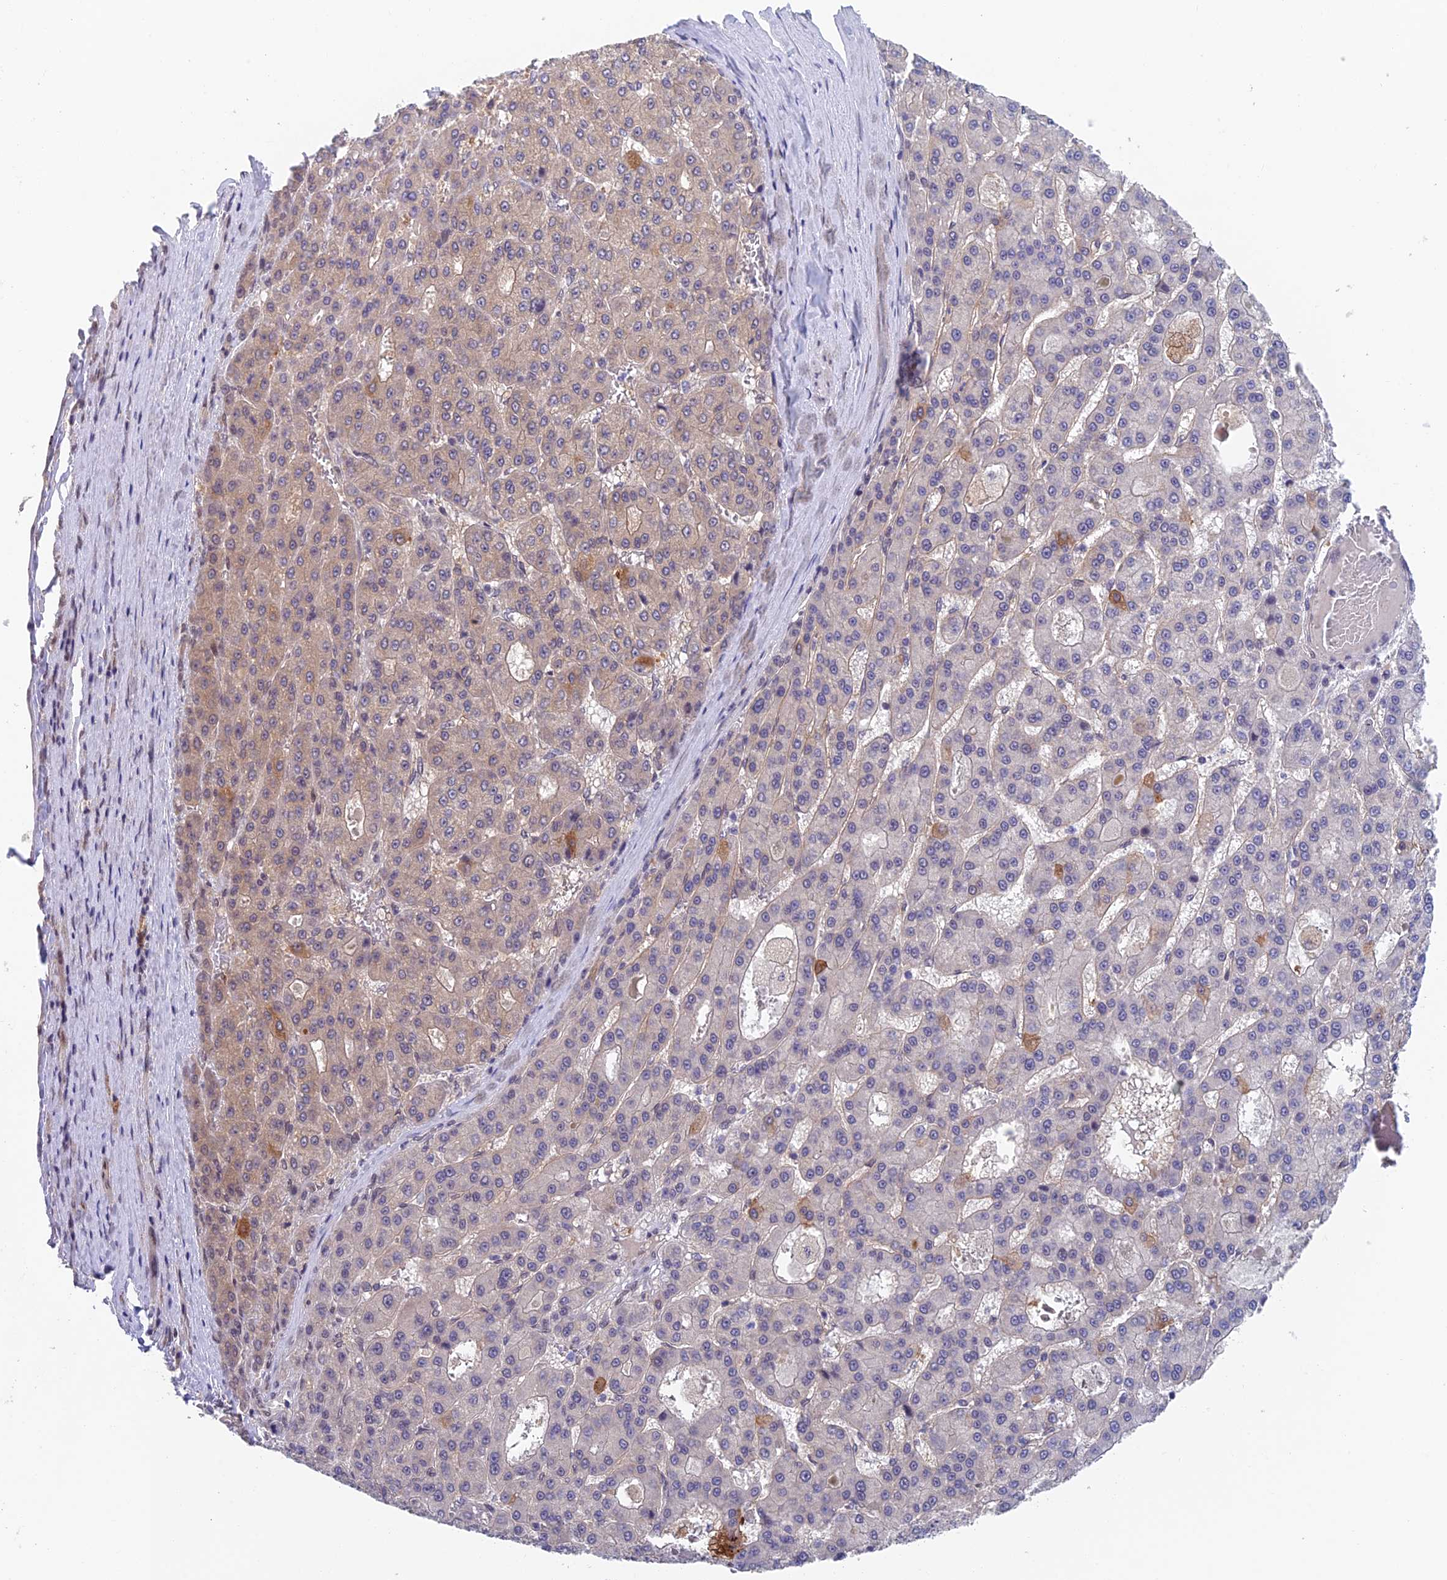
{"staining": {"intensity": "weak", "quantity": "25%-75%", "location": "cytoplasmic/membranous"}, "tissue": "liver cancer", "cell_type": "Tumor cells", "image_type": "cancer", "snomed": [{"axis": "morphology", "description": "Carcinoma, Hepatocellular, NOS"}, {"axis": "topography", "description": "Liver"}], "caption": "Immunohistochemical staining of human hepatocellular carcinoma (liver) reveals low levels of weak cytoplasmic/membranous protein positivity in approximately 25%-75% of tumor cells. (IHC, brightfield microscopy, high magnification).", "gene": "NSMCE1", "patient": {"sex": "male", "age": 70}}